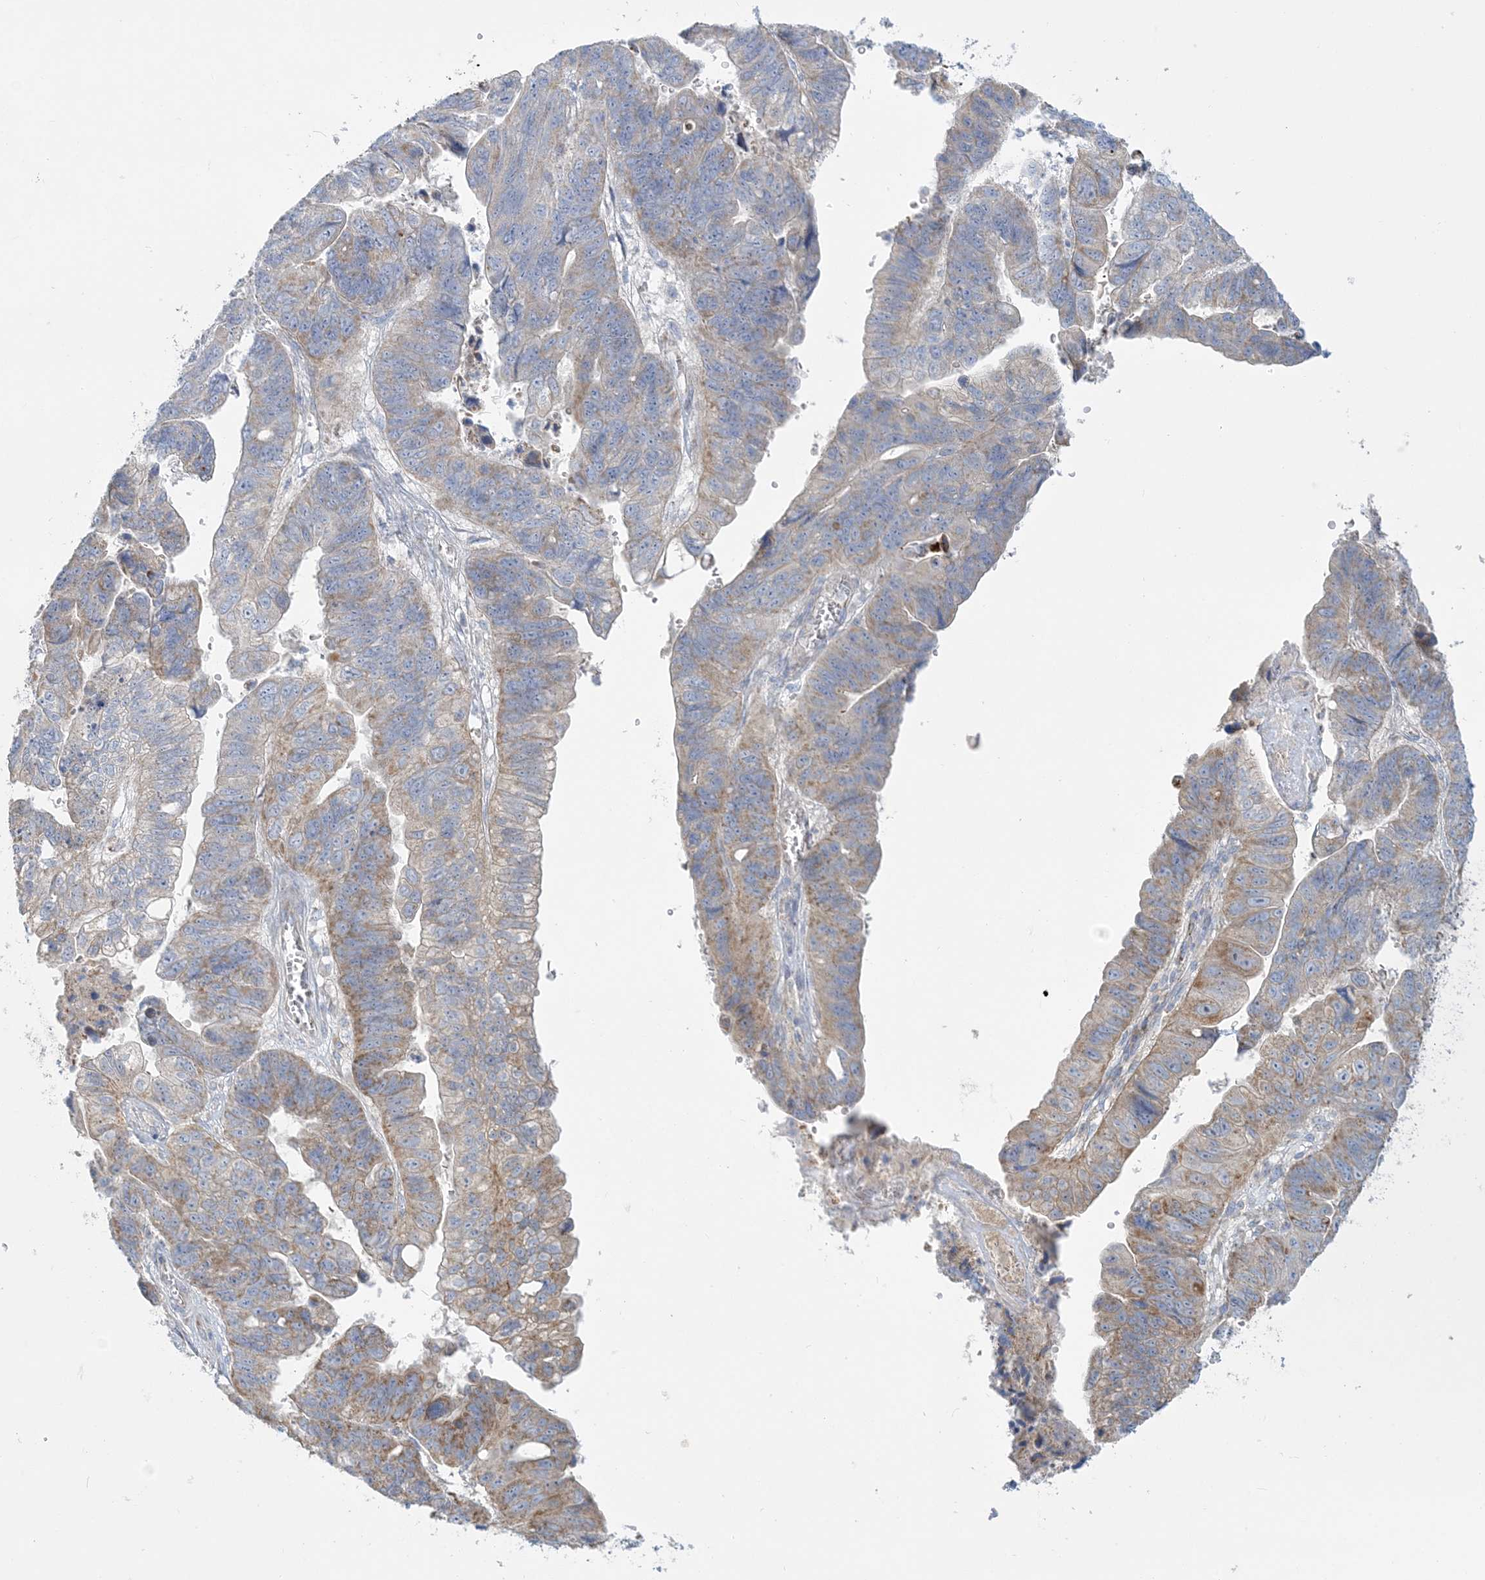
{"staining": {"intensity": "moderate", "quantity": "<25%", "location": "cytoplasmic/membranous"}, "tissue": "stomach cancer", "cell_type": "Tumor cells", "image_type": "cancer", "snomed": [{"axis": "morphology", "description": "Adenocarcinoma, NOS"}, {"axis": "topography", "description": "Stomach"}], "caption": "Protein staining shows moderate cytoplasmic/membranous staining in approximately <25% of tumor cells in stomach cancer. Using DAB (3,3'-diaminobenzidine) (brown) and hematoxylin (blue) stains, captured at high magnification using brightfield microscopy.", "gene": "TBC1D14", "patient": {"sex": "male", "age": 59}}